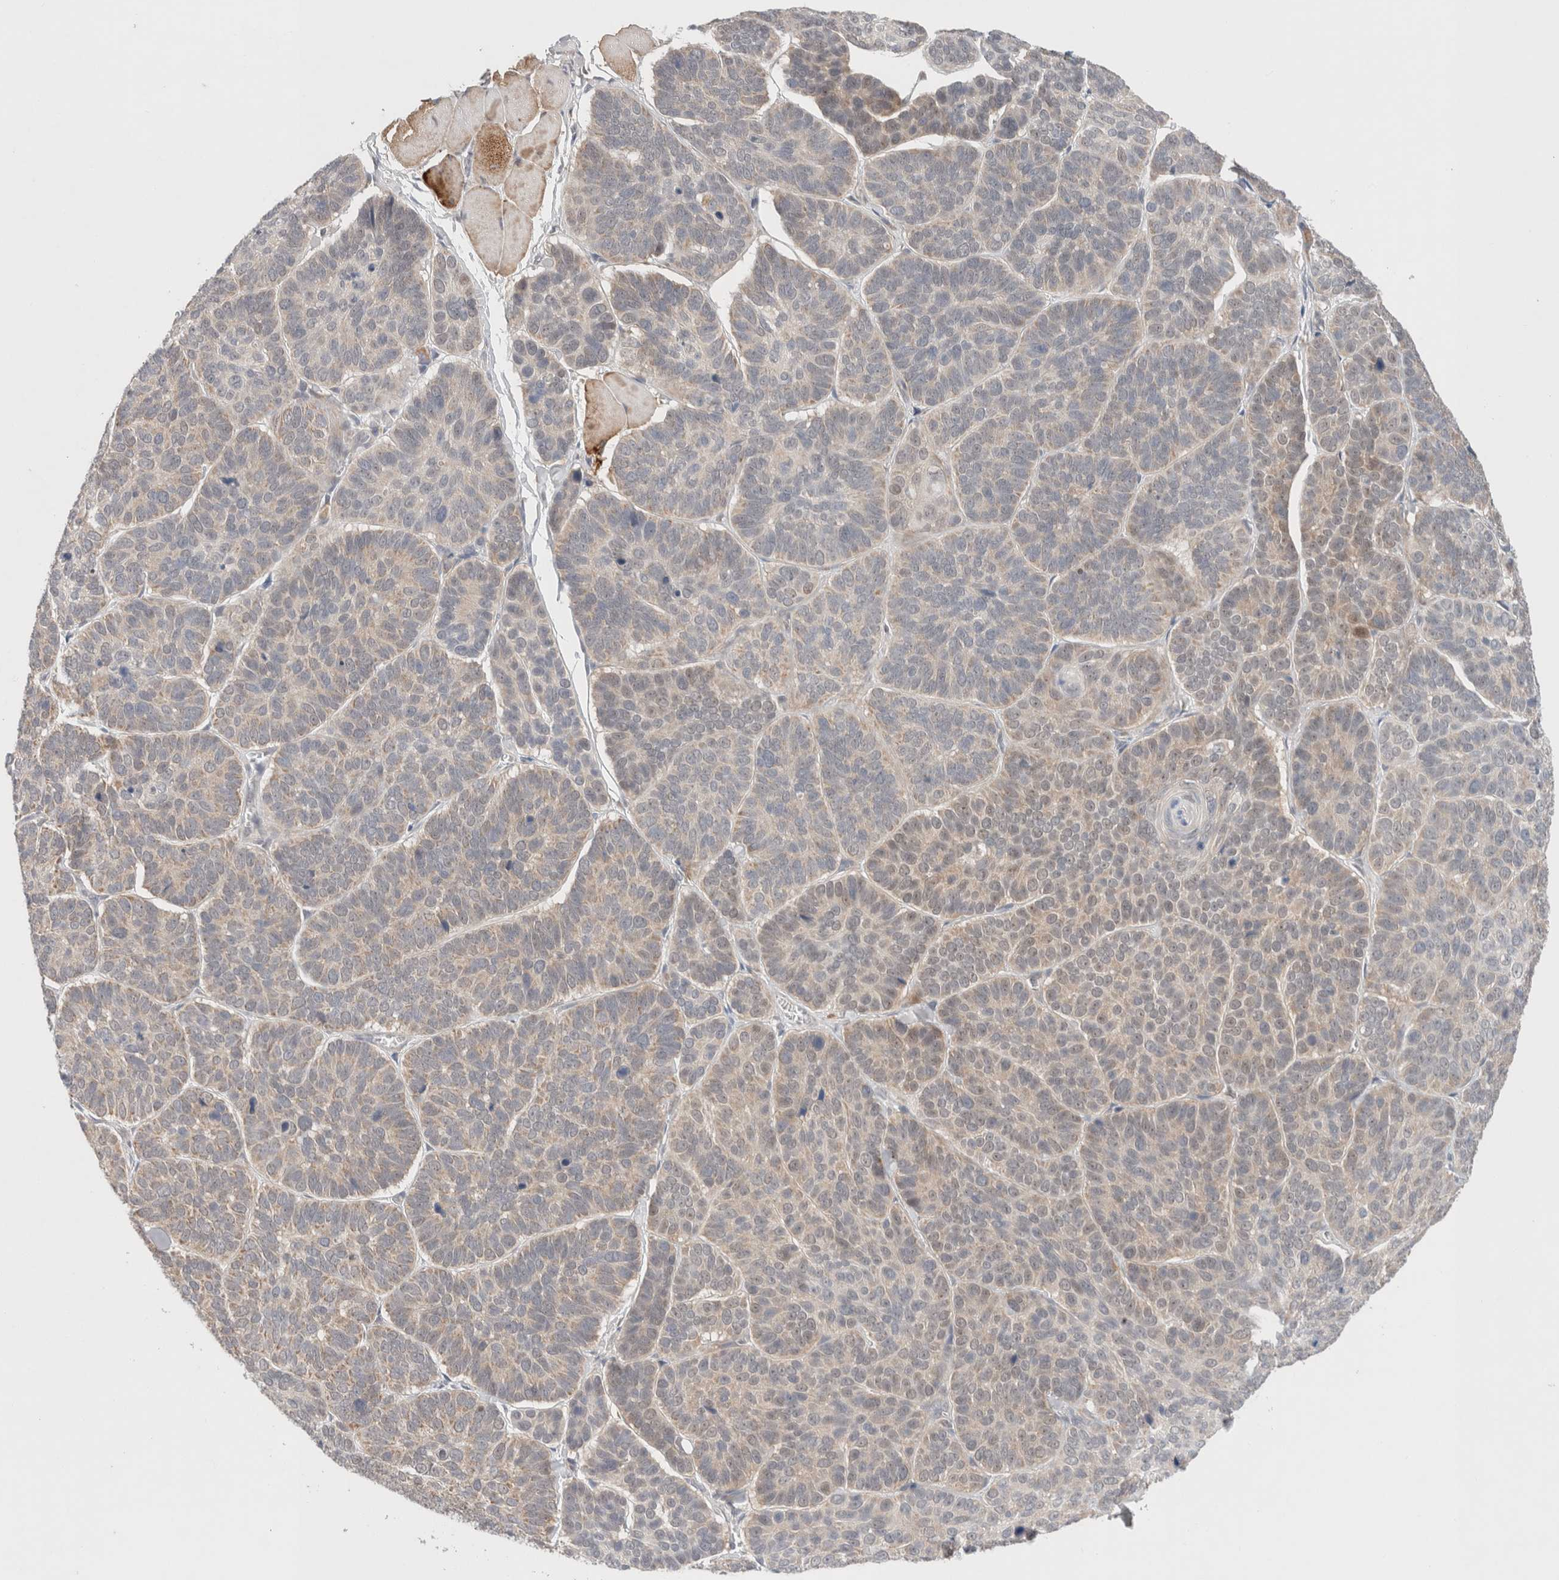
{"staining": {"intensity": "weak", "quantity": "<25%", "location": "cytoplasmic/membranous"}, "tissue": "skin cancer", "cell_type": "Tumor cells", "image_type": "cancer", "snomed": [{"axis": "morphology", "description": "Basal cell carcinoma"}, {"axis": "topography", "description": "Skin"}], "caption": "Image shows no protein expression in tumor cells of skin cancer (basal cell carcinoma) tissue.", "gene": "ERI3", "patient": {"sex": "male", "age": 62}}